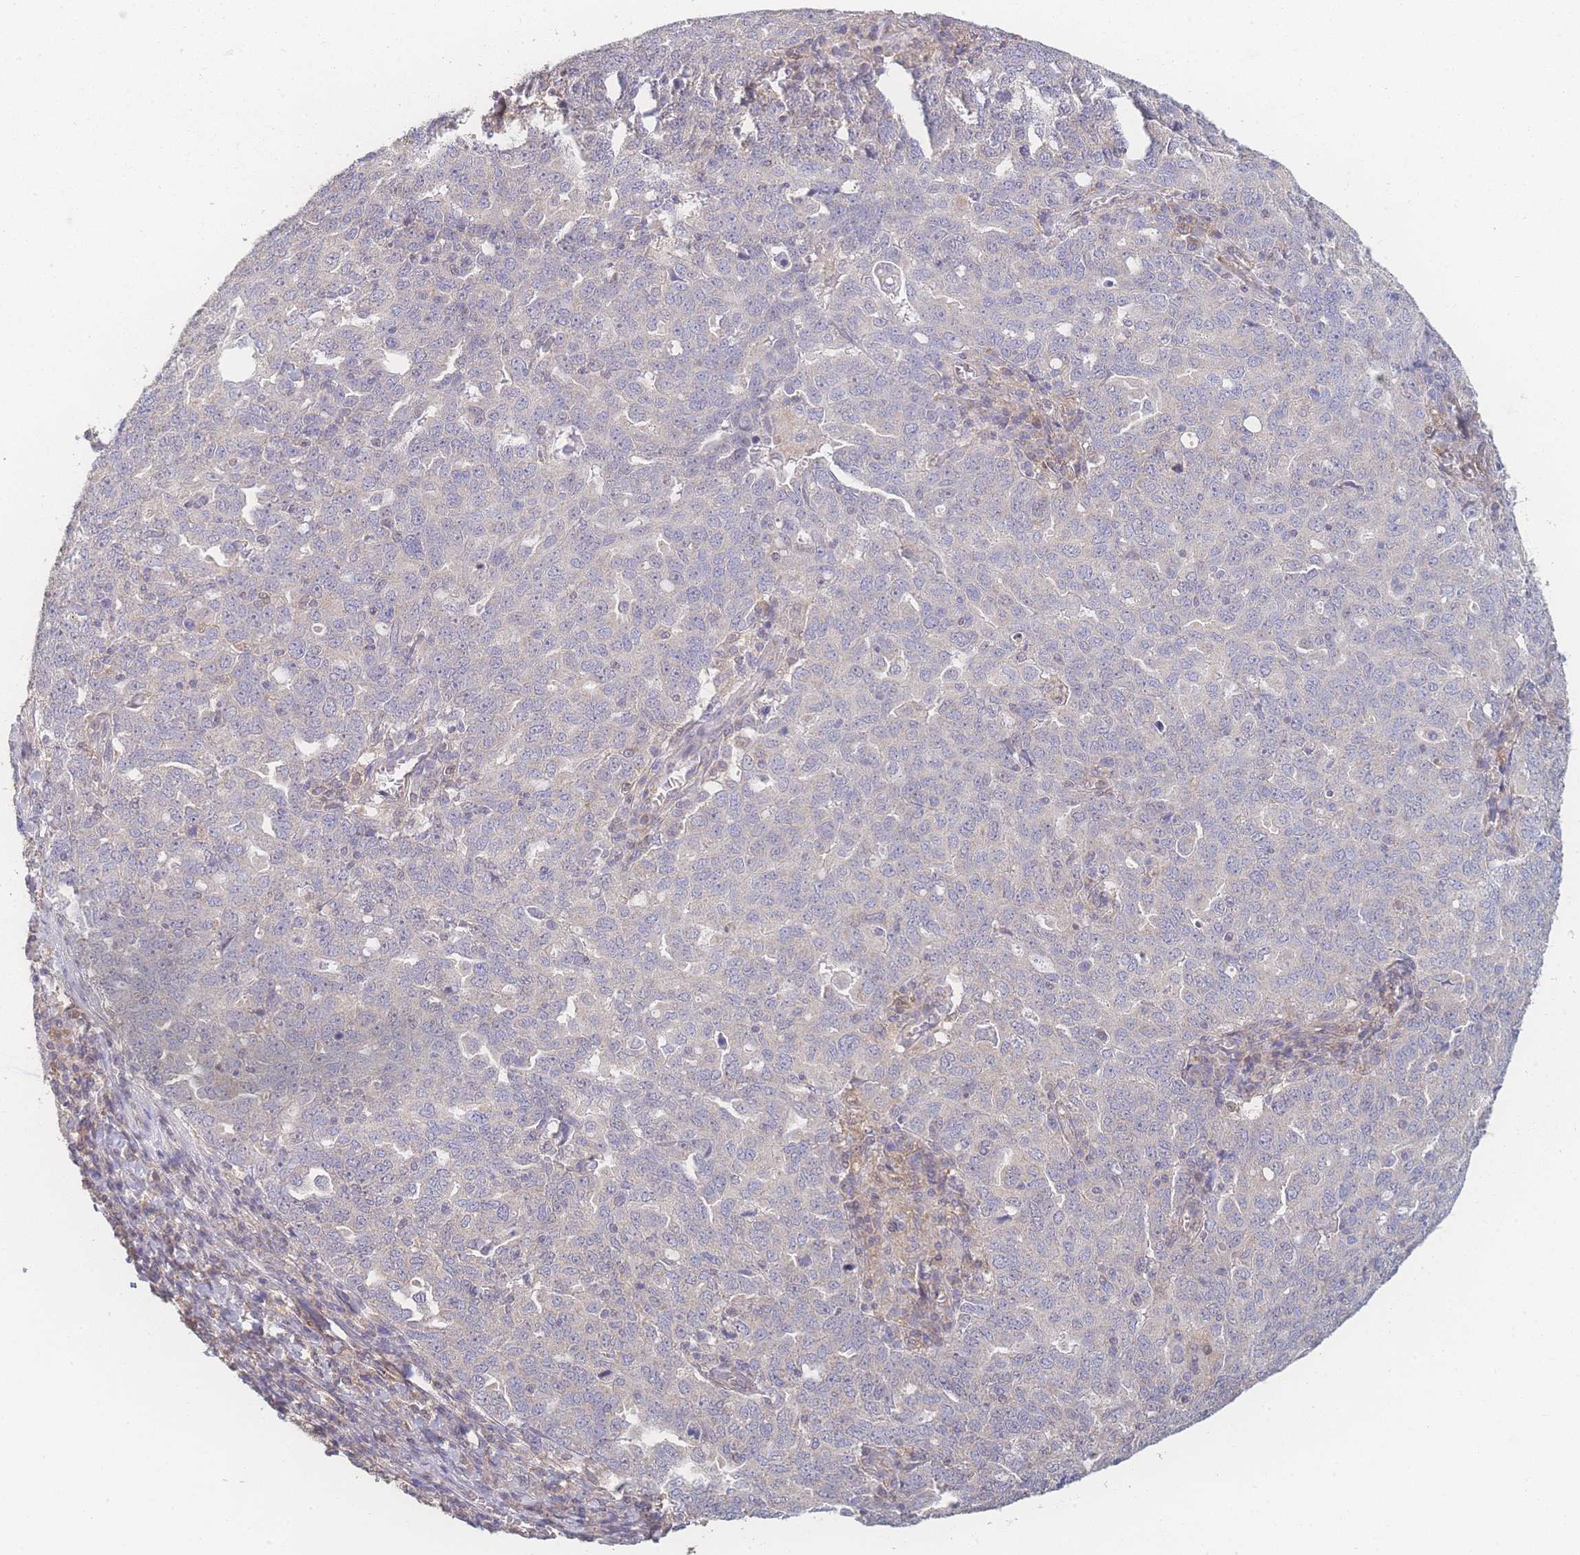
{"staining": {"intensity": "moderate", "quantity": "25%-75%", "location": "cytoplasmic/membranous"}, "tissue": "ovarian cancer", "cell_type": "Tumor cells", "image_type": "cancer", "snomed": [{"axis": "morphology", "description": "Carcinoma, endometroid"}, {"axis": "topography", "description": "Ovary"}], "caption": "Immunohistochemical staining of human endometroid carcinoma (ovarian) exhibits medium levels of moderate cytoplasmic/membranous protein staining in approximately 25%-75% of tumor cells.", "gene": "GIPR", "patient": {"sex": "female", "age": 62}}